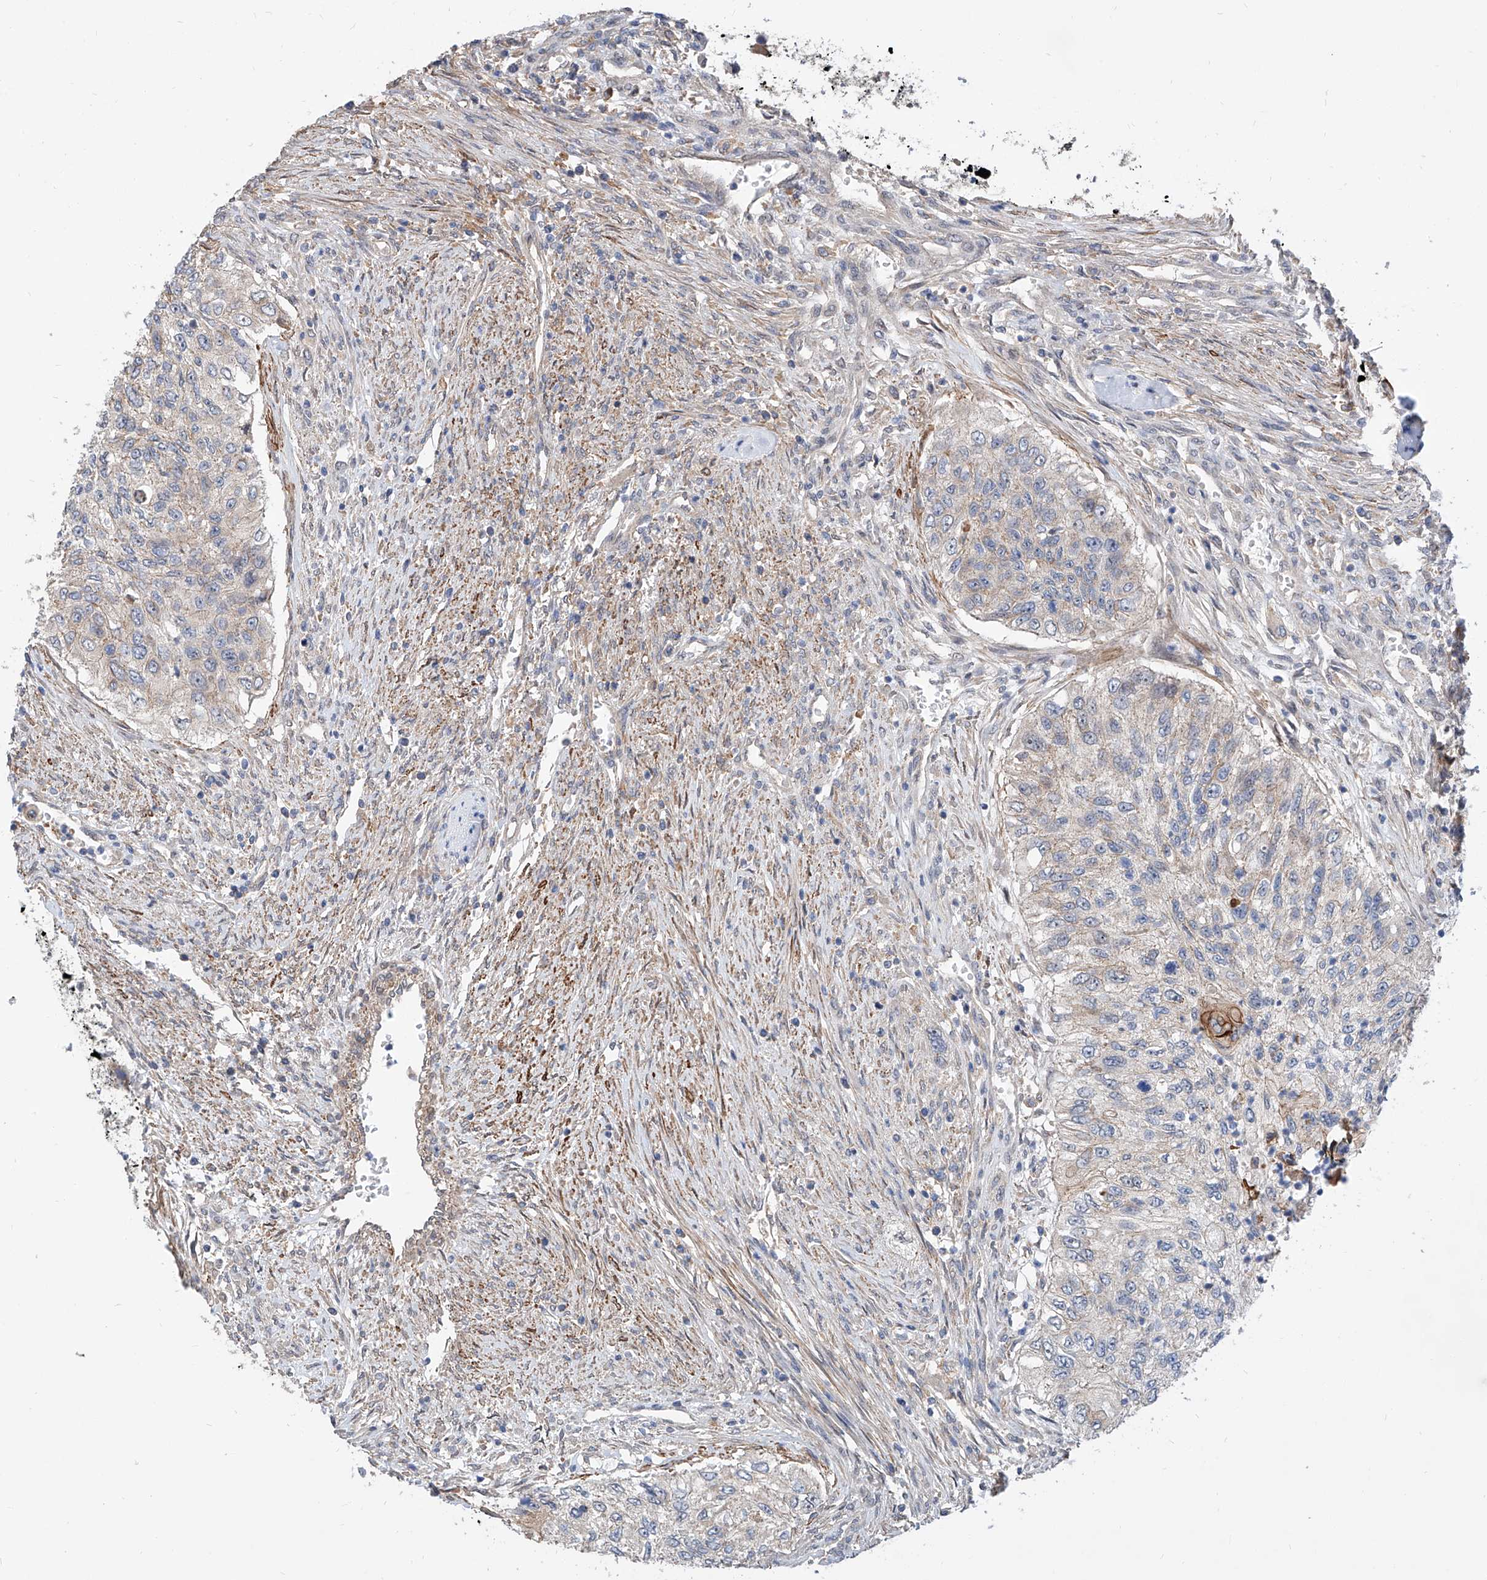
{"staining": {"intensity": "negative", "quantity": "none", "location": "none"}, "tissue": "urothelial cancer", "cell_type": "Tumor cells", "image_type": "cancer", "snomed": [{"axis": "morphology", "description": "Urothelial carcinoma, High grade"}, {"axis": "topography", "description": "Urinary bladder"}], "caption": "DAB (3,3'-diaminobenzidine) immunohistochemical staining of urothelial cancer demonstrates no significant expression in tumor cells.", "gene": "MAGEE2", "patient": {"sex": "female", "age": 60}}